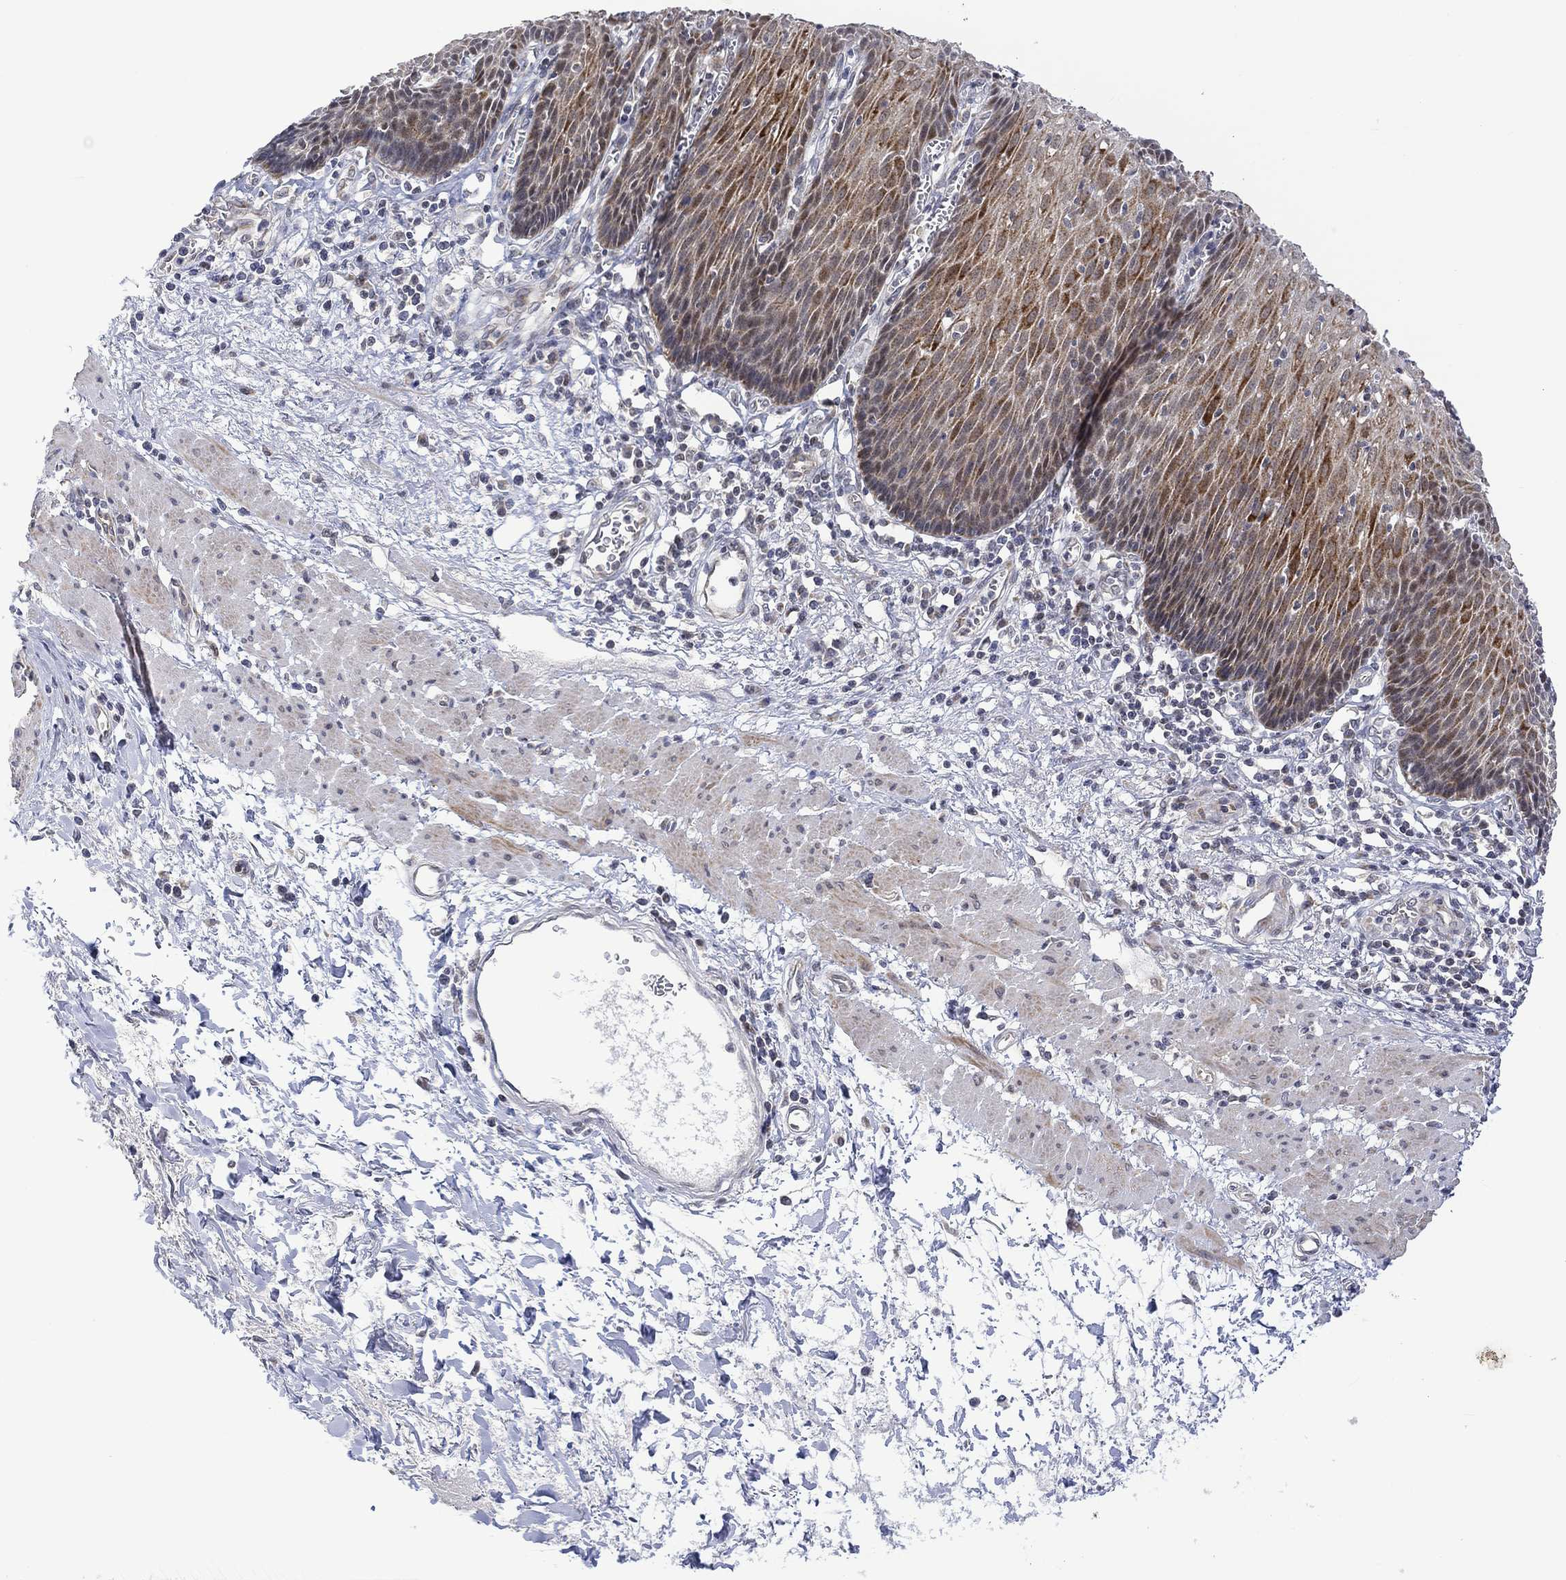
{"staining": {"intensity": "strong", "quantity": "<25%", "location": "cytoplasmic/membranous"}, "tissue": "esophagus", "cell_type": "Squamous epithelial cells", "image_type": "normal", "snomed": [{"axis": "morphology", "description": "Normal tissue, NOS"}, {"axis": "topography", "description": "Esophagus"}], "caption": "Brown immunohistochemical staining in benign human esophagus shows strong cytoplasmic/membranous expression in about <25% of squamous epithelial cells.", "gene": "SLC48A1", "patient": {"sex": "male", "age": 57}}